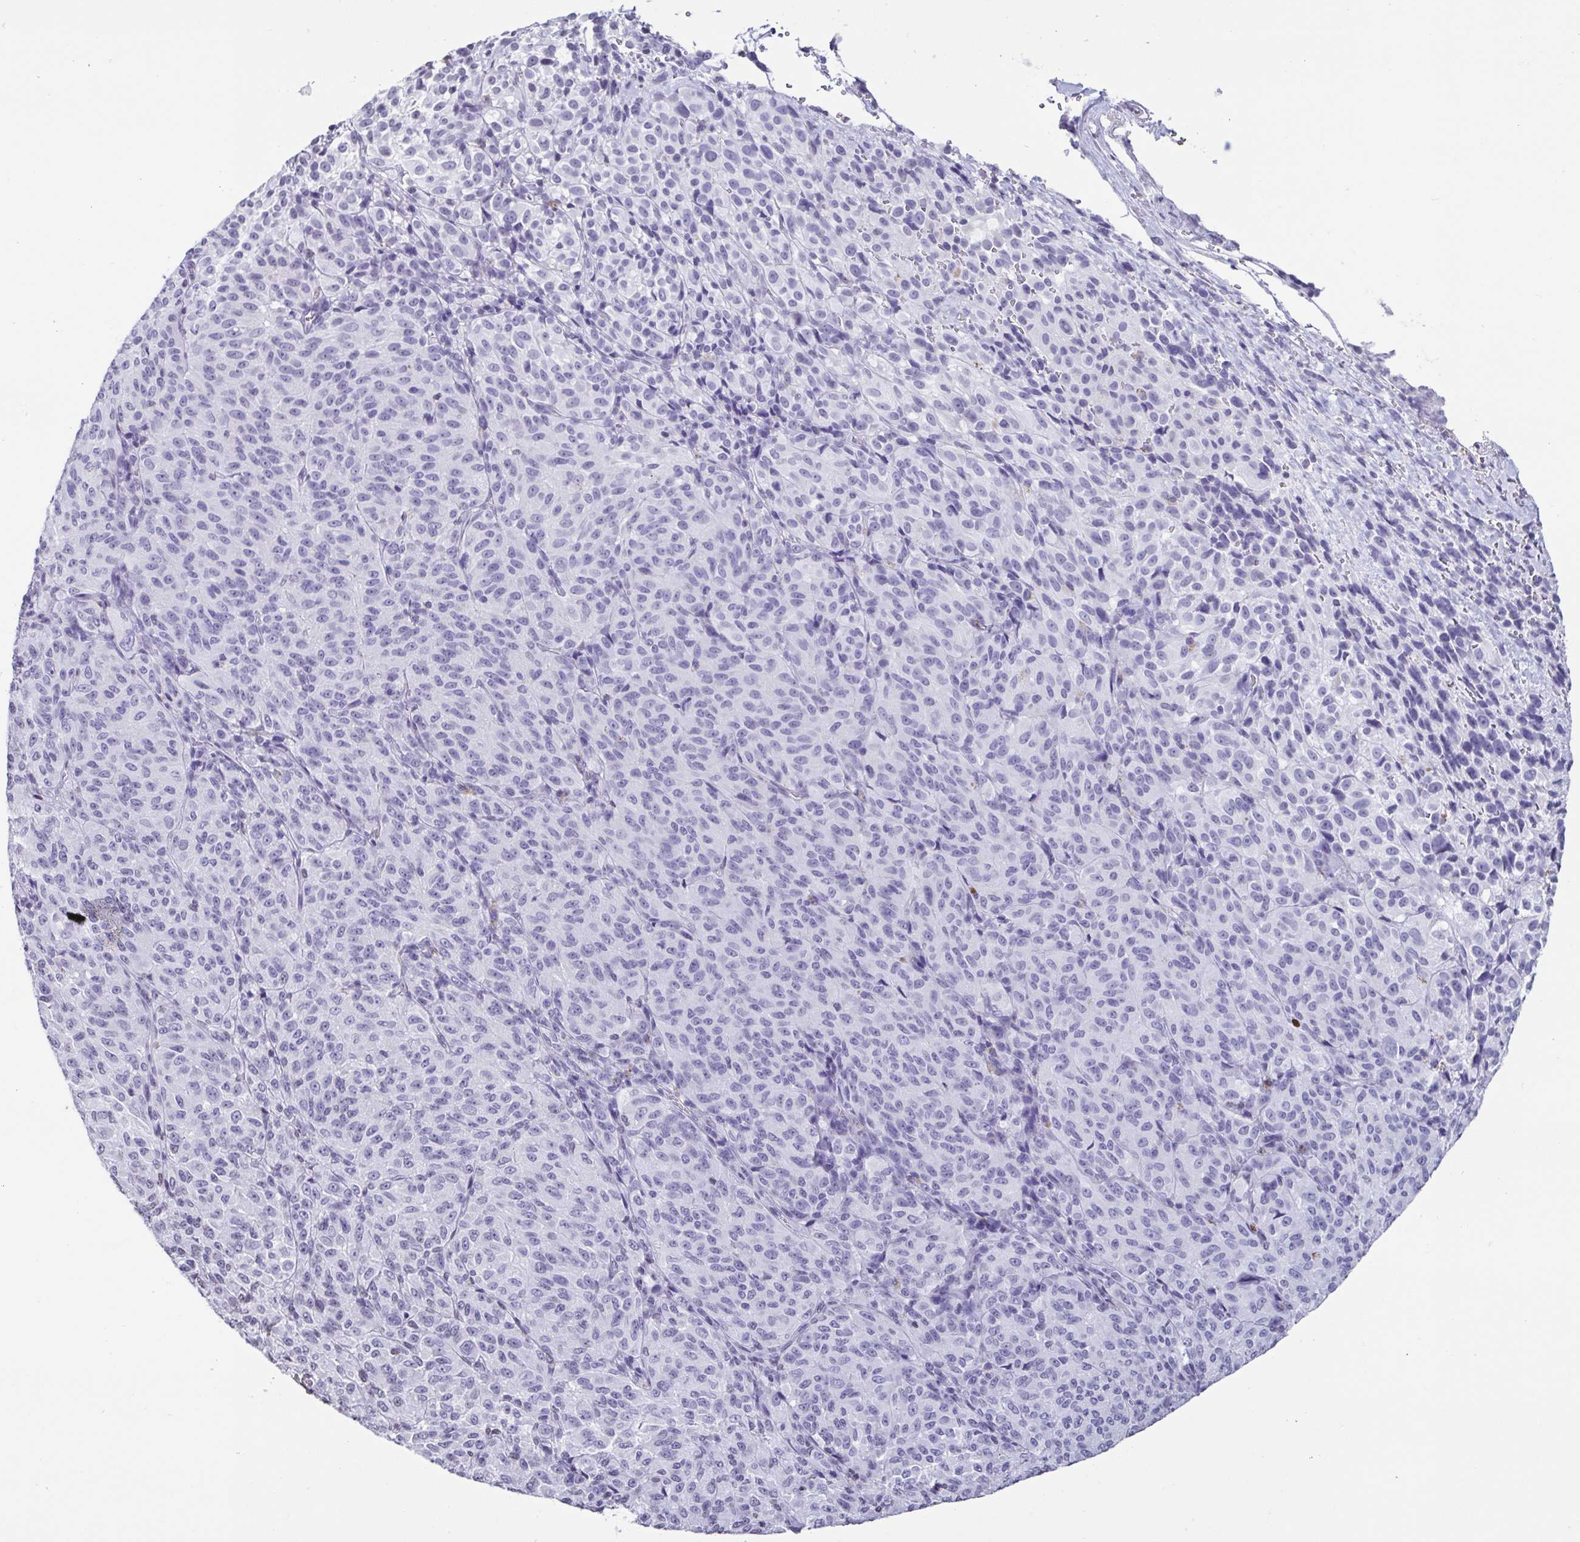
{"staining": {"intensity": "negative", "quantity": "none", "location": "none"}, "tissue": "melanoma", "cell_type": "Tumor cells", "image_type": "cancer", "snomed": [{"axis": "morphology", "description": "Malignant melanoma, Metastatic site"}, {"axis": "topography", "description": "Brain"}], "caption": "A photomicrograph of human malignant melanoma (metastatic site) is negative for staining in tumor cells.", "gene": "VCY1B", "patient": {"sex": "female", "age": 56}}